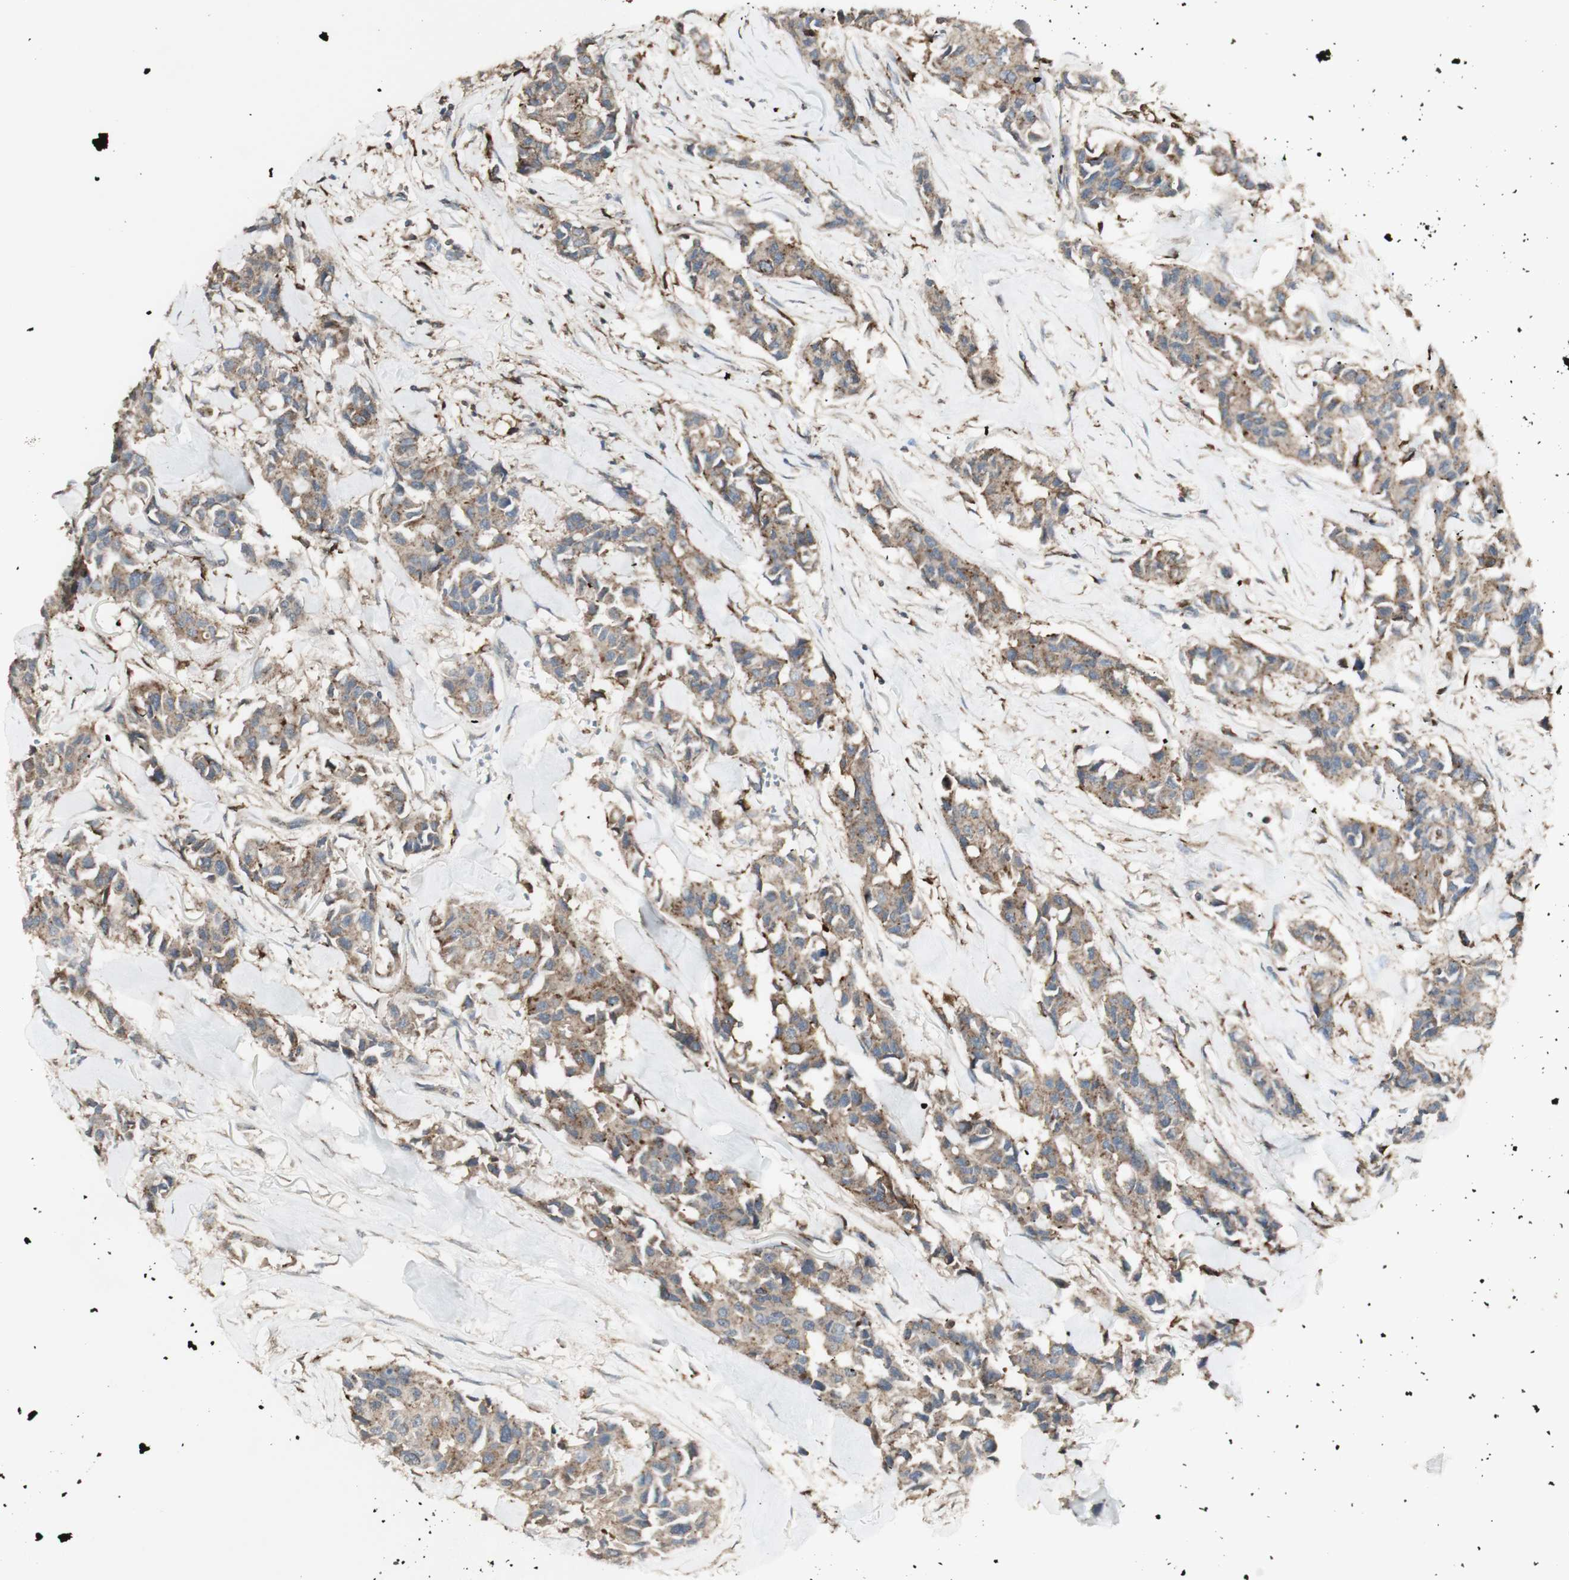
{"staining": {"intensity": "weak", "quantity": ">75%", "location": "cytoplasmic/membranous"}, "tissue": "breast cancer", "cell_type": "Tumor cells", "image_type": "cancer", "snomed": [{"axis": "morphology", "description": "Duct carcinoma"}, {"axis": "topography", "description": "Breast"}], "caption": "Immunohistochemistry (IHC) image of breast intraductal carcinoma stained for a protein (brown), which exhibits low levels of weak cytoplasmic/membranous positivity in approximately >75% of tumor cells.", "gene": "ATP6V1E1", "patient": {"sex": "female", "age": 80}}